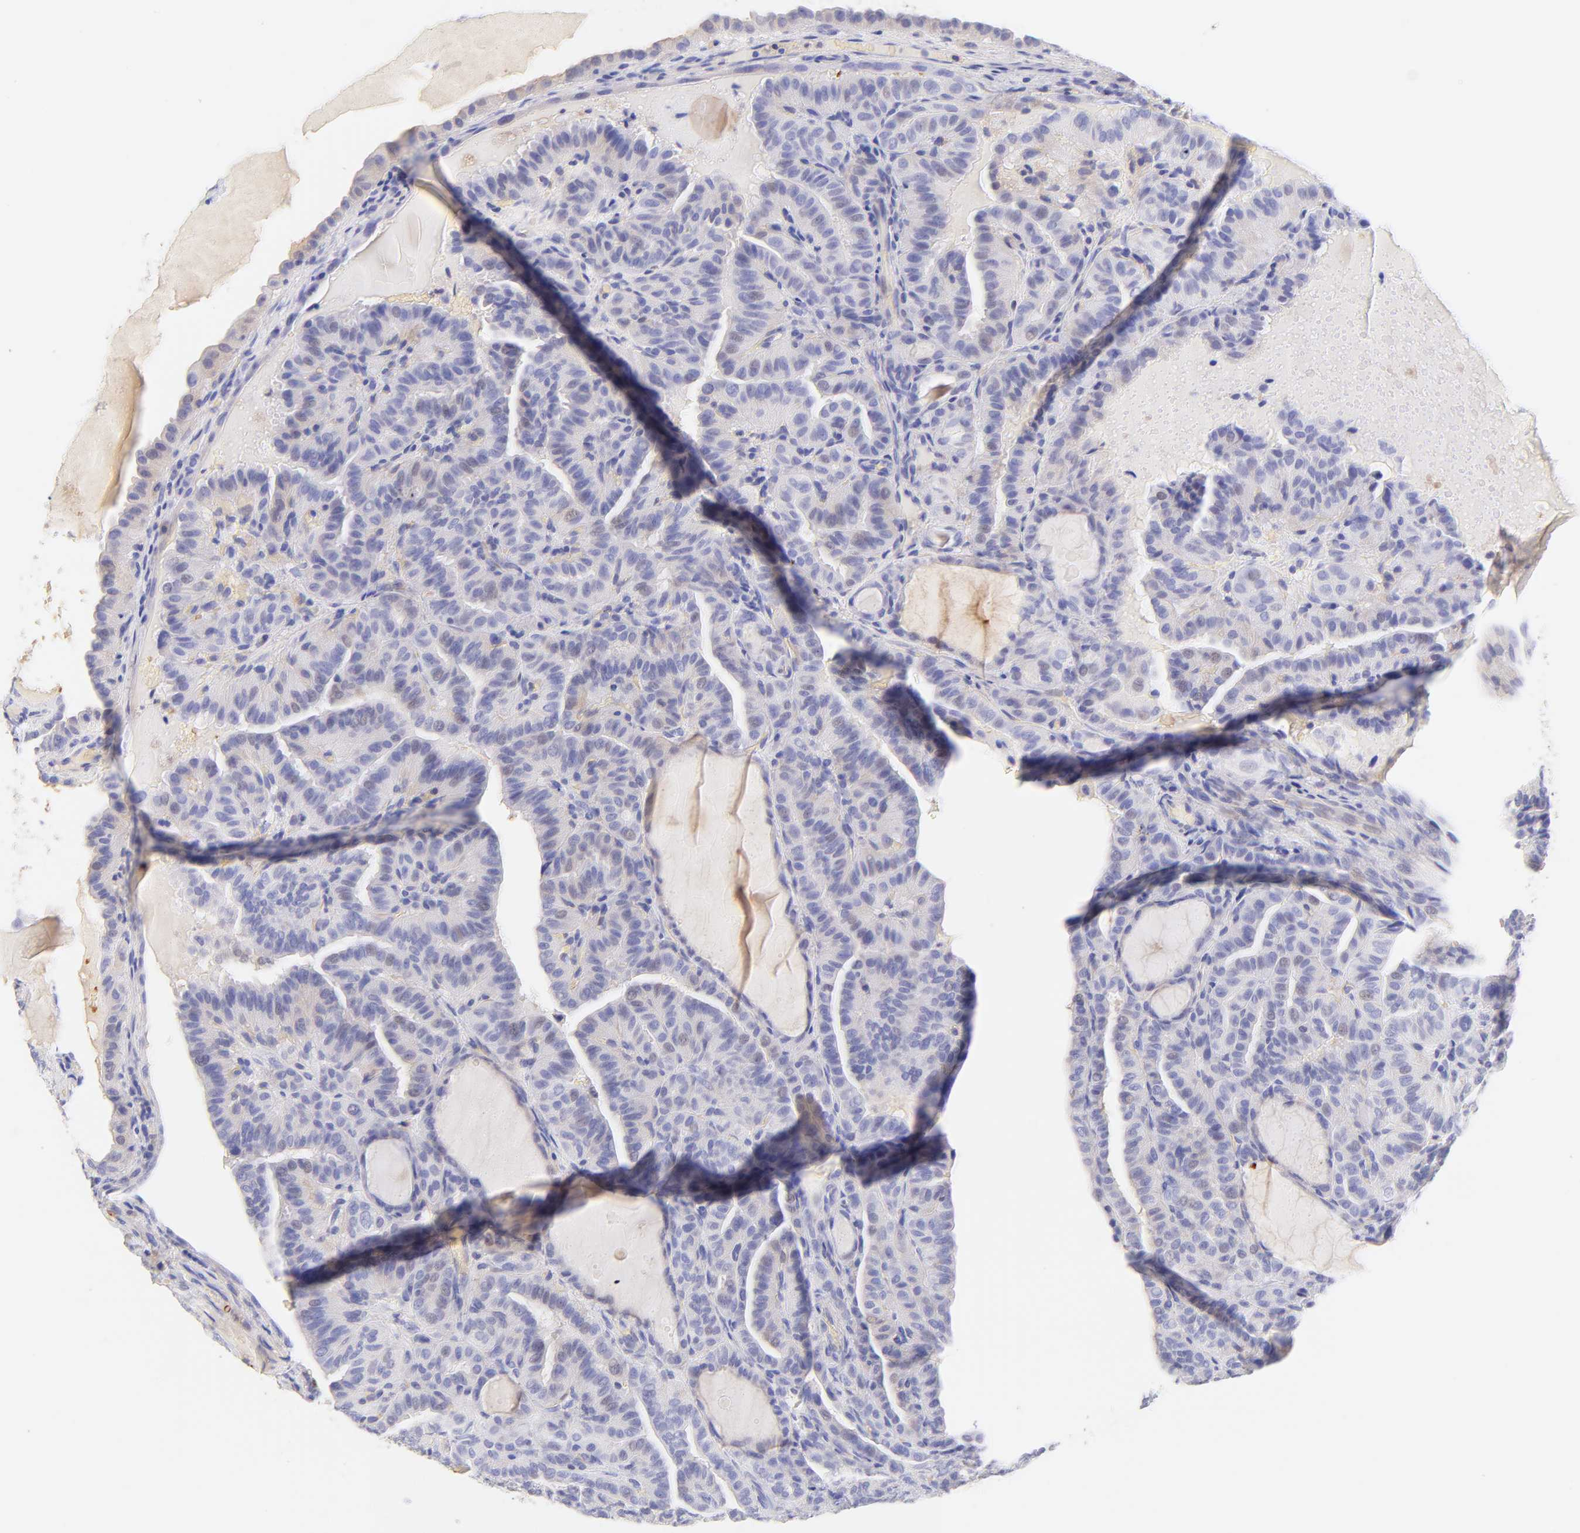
{"staining": {"intensity": "negative", "quantity": "none", "location": "none"}, "tissue": "thyroid cancer", "cell_type": "Tumor cells", "image_type": "cancer", "snomed": [{"axis": "morphology", "description": "Papillary adenocarcinoma, NOS"}, {"axis": "topography", "description": "Thyroid gland"}], "caption": "IHC histopathology image of papillary adenocarcinoma (thyroid) stained for a protein (brown), which shows no positivity in tumor cells. (Stains: DAB (3,3'-diaminobenzidine) immunohistochemistry (IHC) with hematoxylin counter stain, Microscopy: brightfield microscopy at high magnification).", "gene": "FRMPD3", "patient": {"sex": "male", "age": 77}}